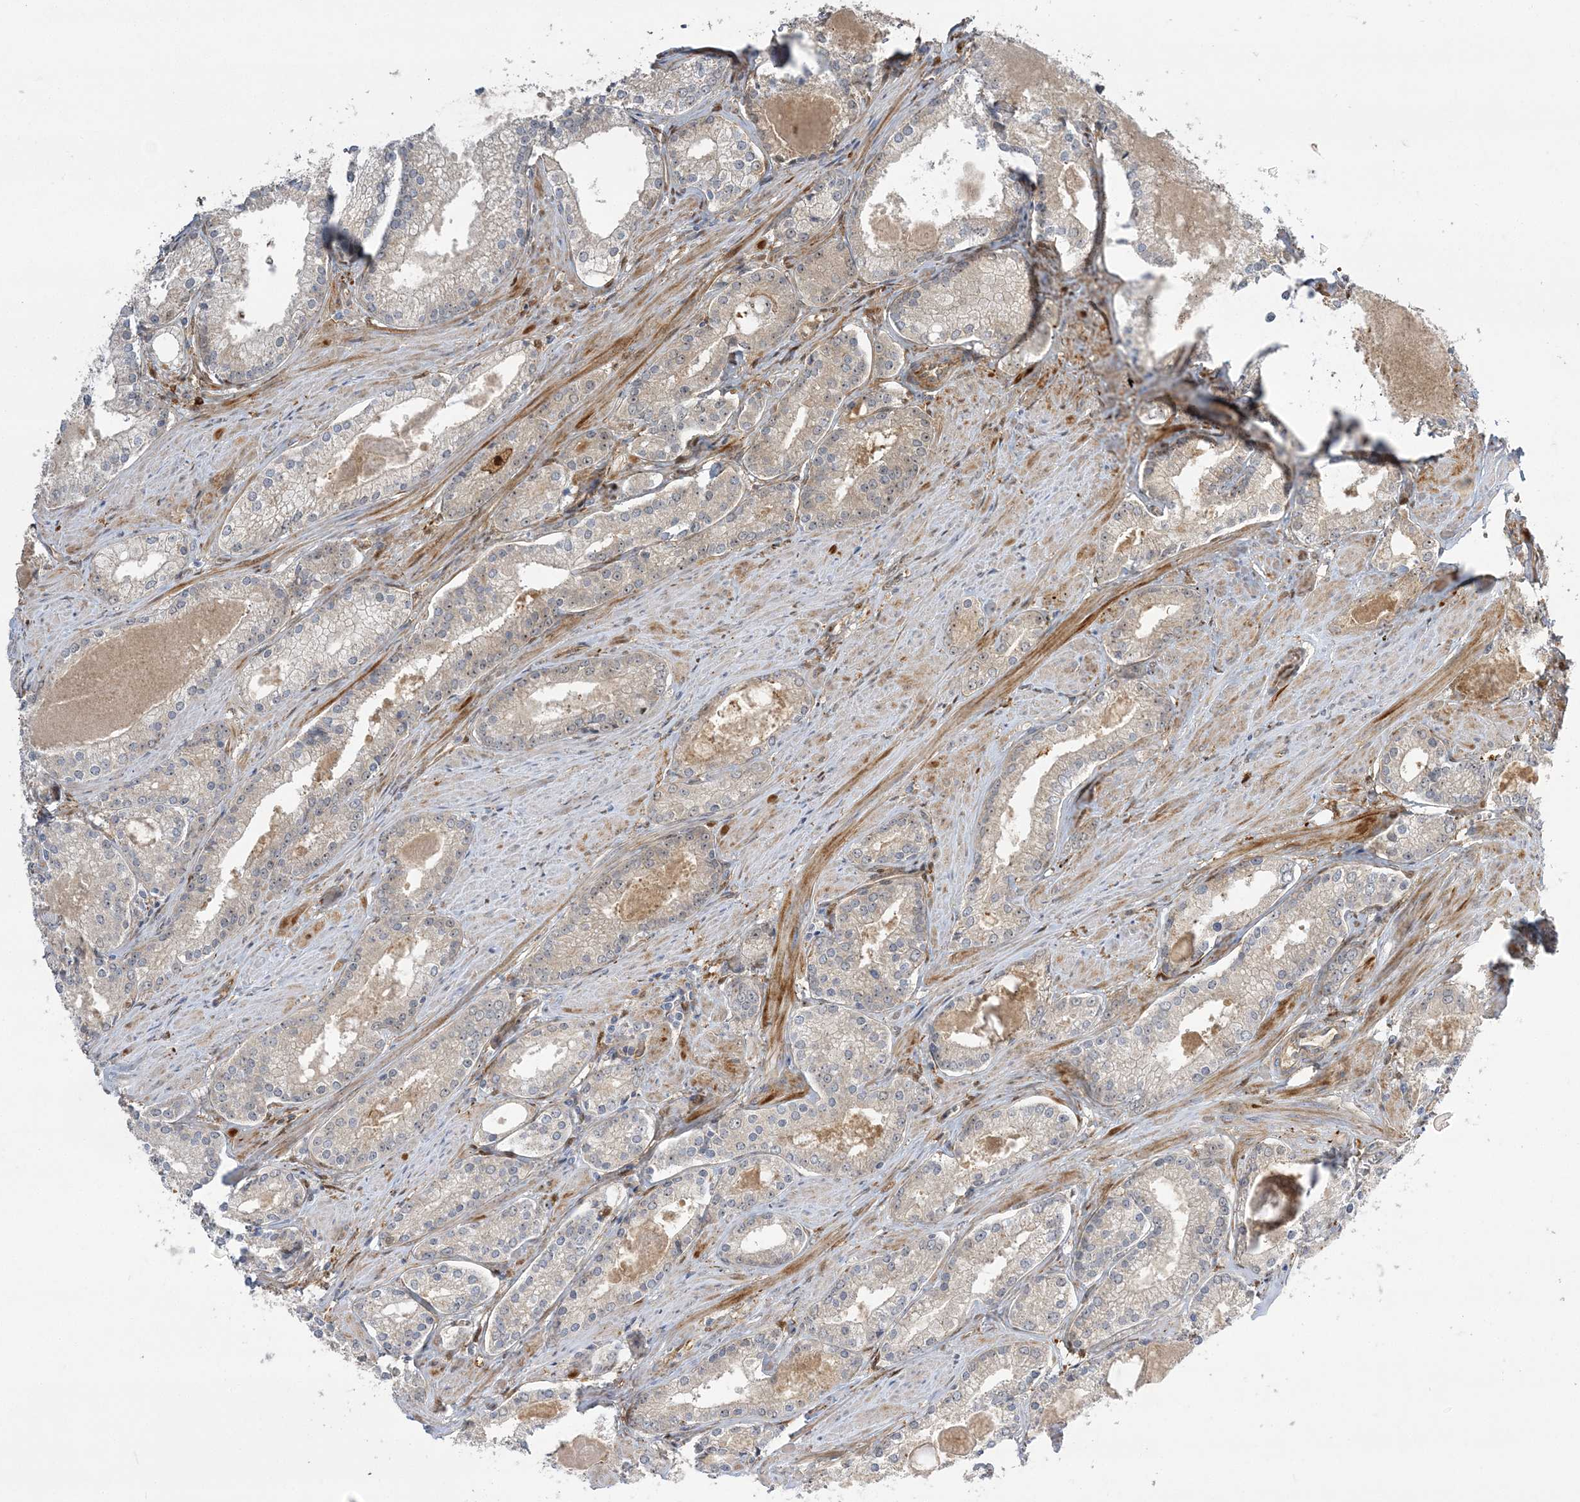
{"staining": {"intensity": "moderate", "quantity": "25%-75%", "location": "nuclear"}, "tissue": "prostate cancer", "cell_type": "Tumor cells", "image_type": "cancer", "snomed": [{"axis": "morphology", "description": "Adenocarcinoma, Low grade"}, {"axis": "topography", "description": "Prostate"}], "caption": "This histopathology image displays immunohistochemistry (IHC) staining of low-grade adenocarcinoma (prostate), with medium moderate nuclear expression in about 25%-75% of tumor cells.", "gene": "NPM3", "patient": {"sex": "male", "age": 54}}